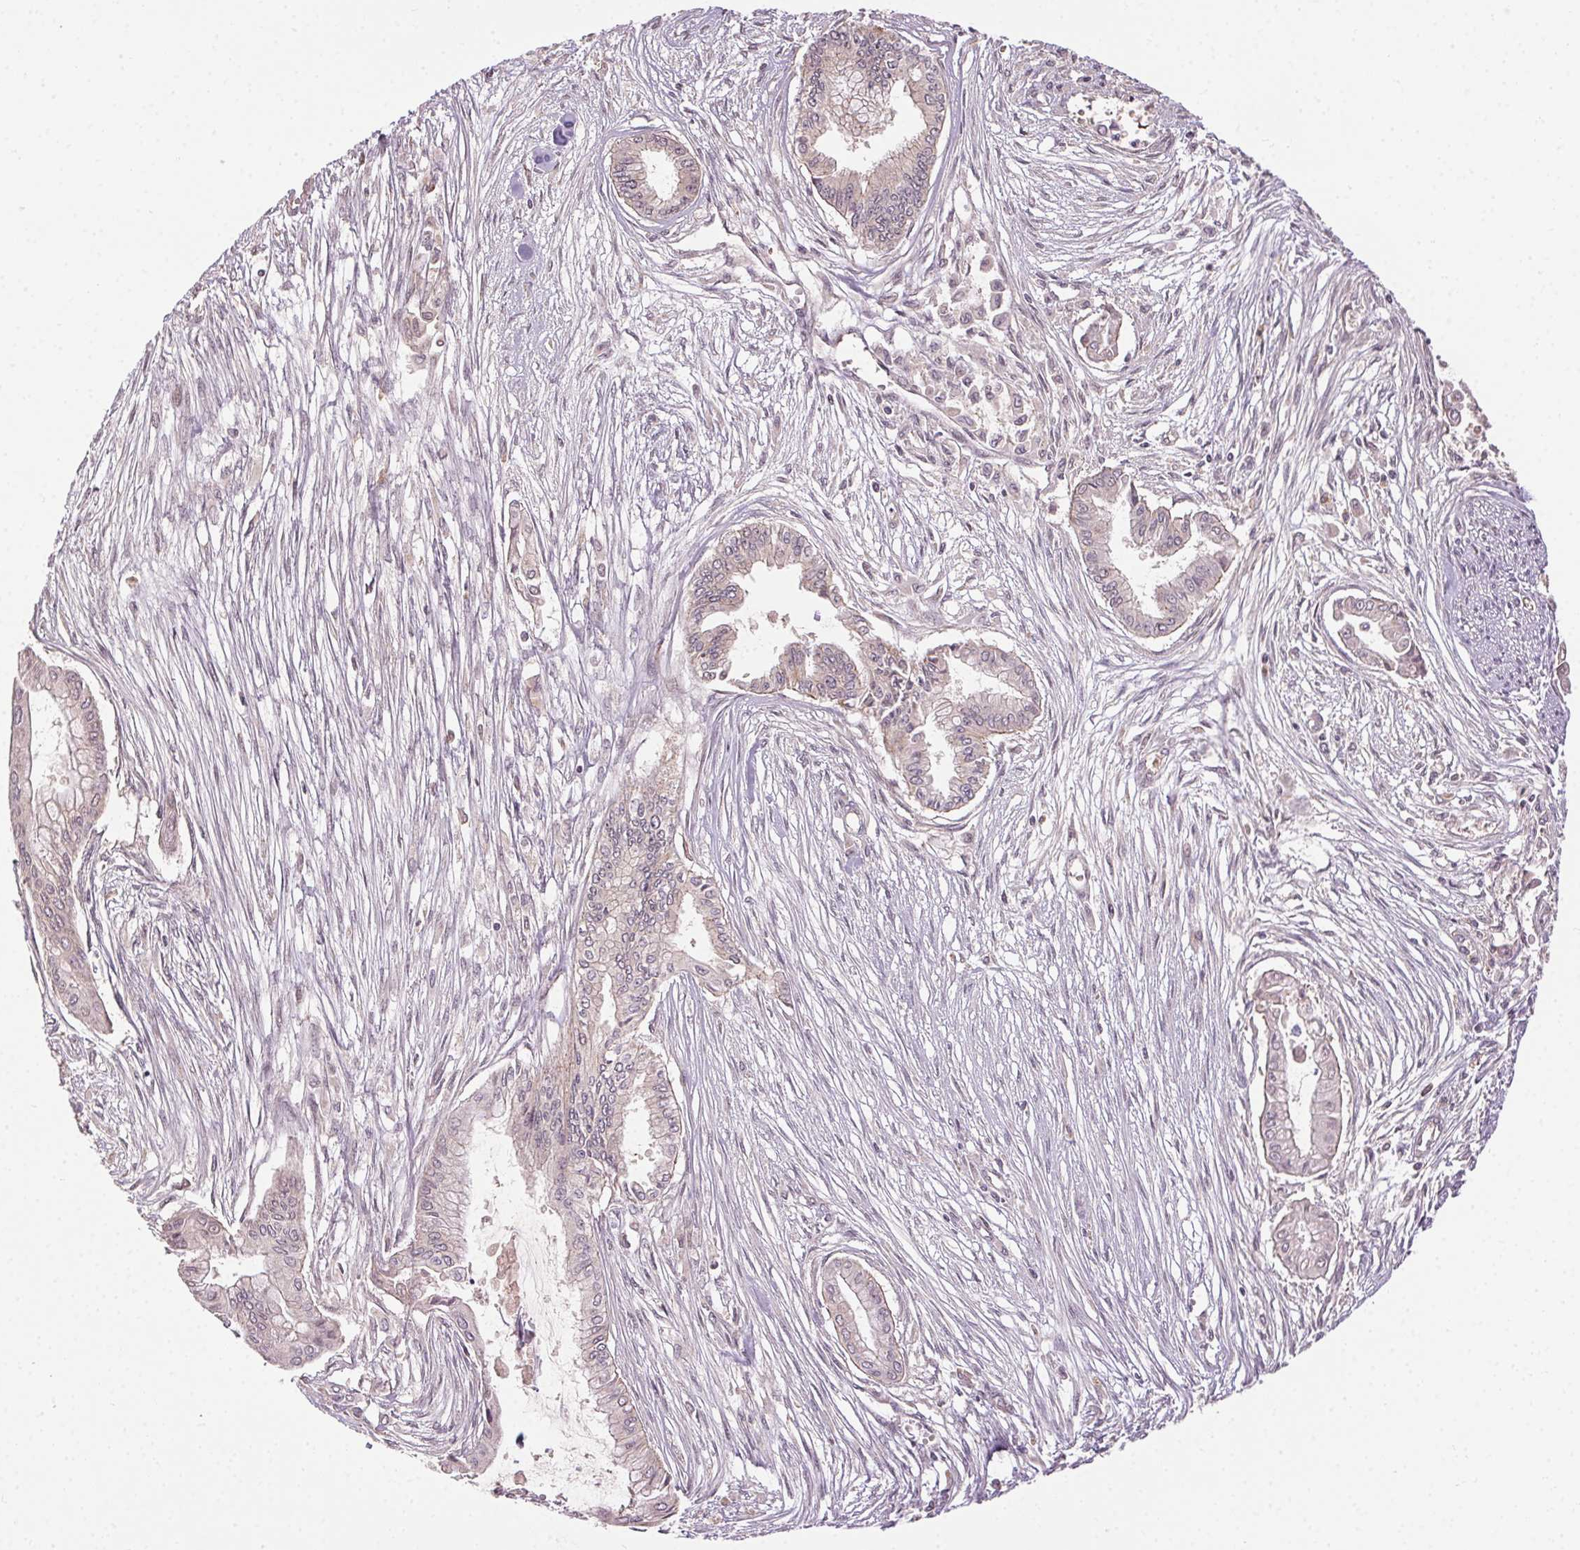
{"staining": {"intensity": "negative", "quantity": "none", "location": "none"}, "tissue": "pancreatic cancer", "cell_type": "Tumor cells", "image_type": "cancer", "snomed": [{"axis": "morphology", "description": "Adenocarcinoma, NOS"}, {"axis": "topography", "description": "Pancreas"}], "caption": "A histopathology image of pancreatic cancer stained for a protein demonstrates no brown staining in tumor cells.", "gene": "ATP1B3", "patient": {"sex": "female", "age": 68}}